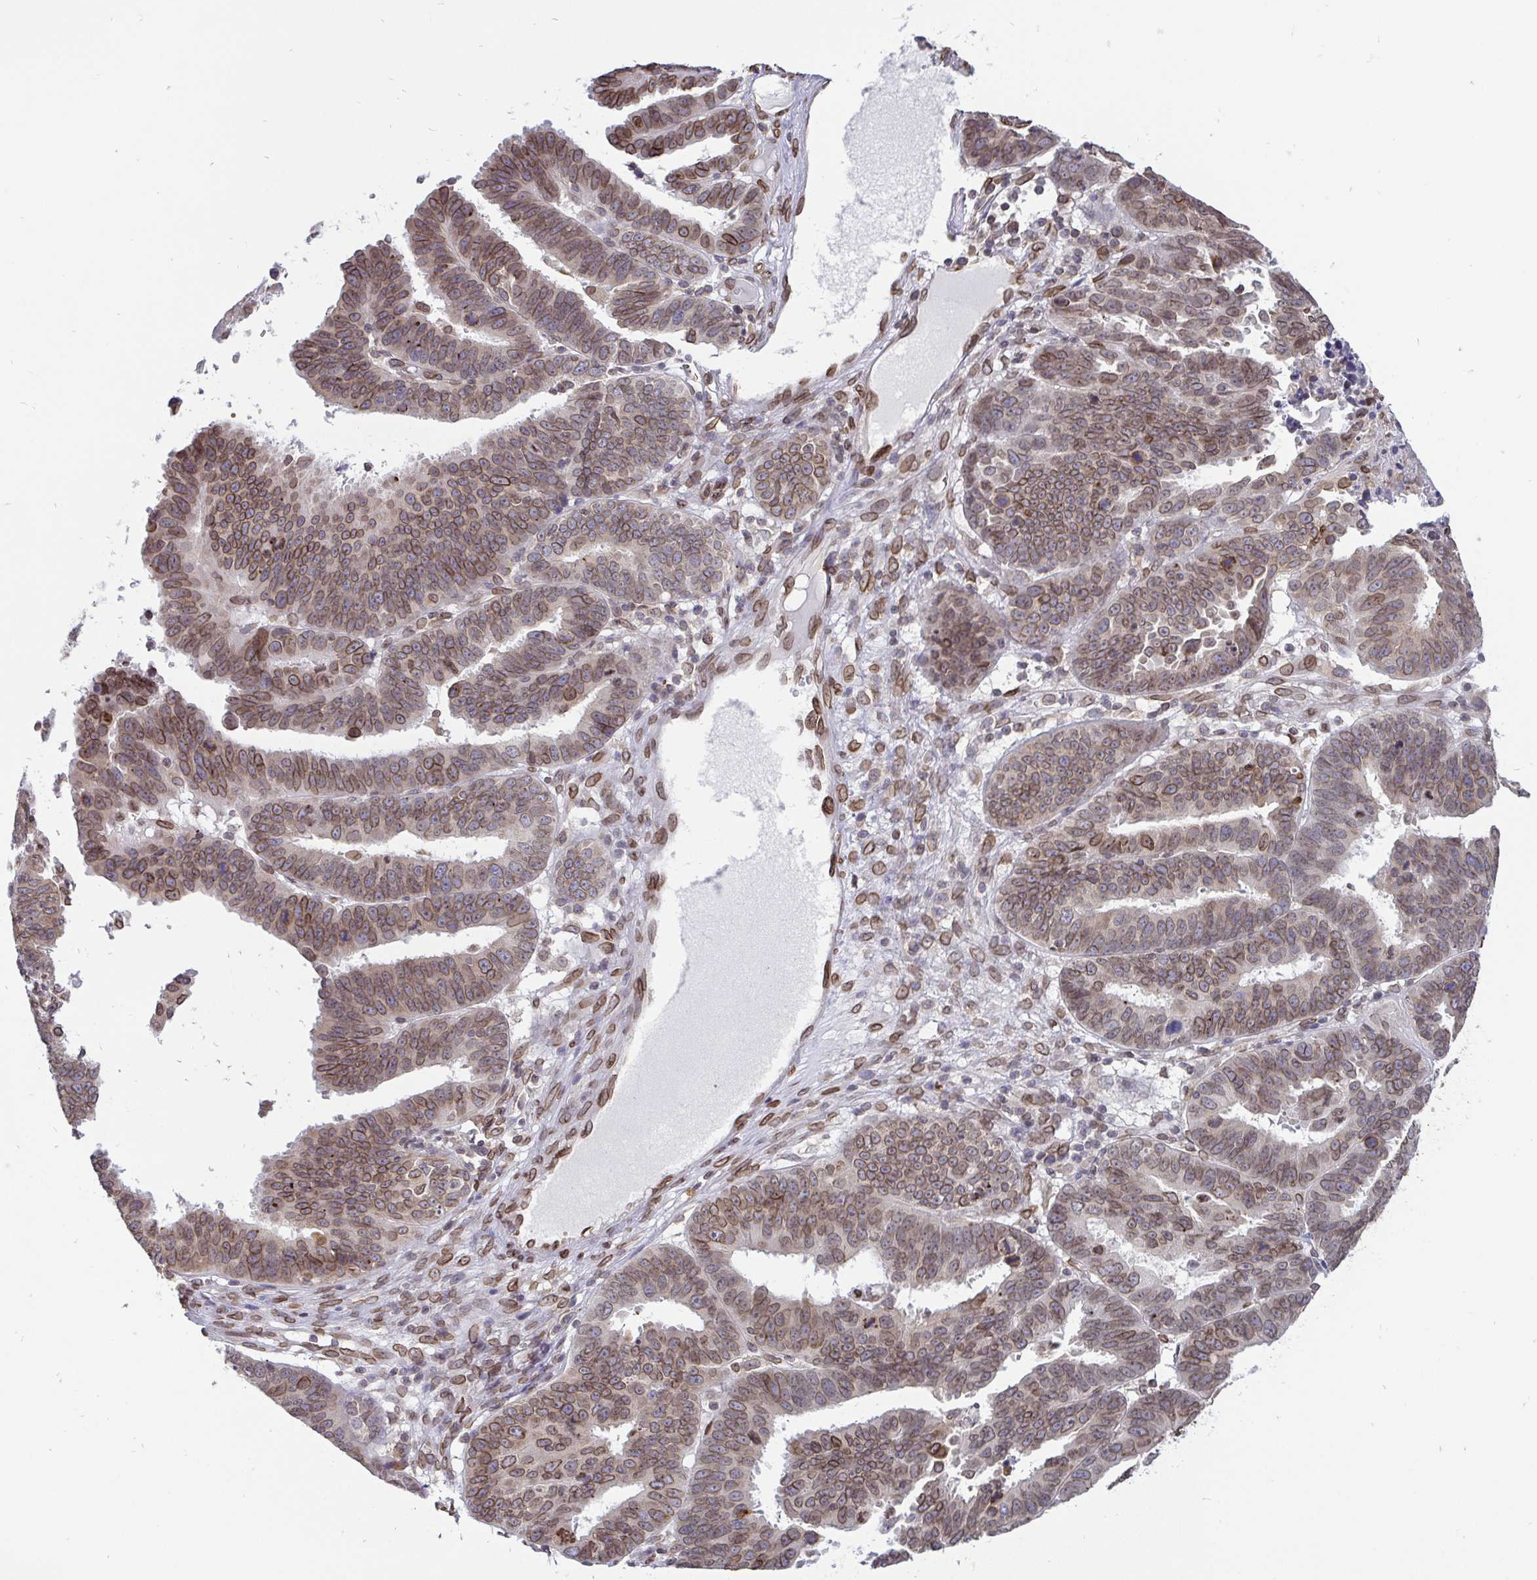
{"staining": {"intensity": "moderate", "quantity": ">75%", "location": "cytoplasmic/membranous,nuclear"}, "tissue": "ovarian cancer", "cell_type": "Tumor cells", "image_type": "cancer", "snomed": [{"axis": "morphology", "description": "Carcinoma, endometroid"}, {"axis": "morphology", "description": "Cystadenocarcinoma, serous, NOS"}, {"axis": "topography", "description": "Ovary"}], "caption": "Protein expression analysis of human serous cystadenocarcinoma (ovarian) reveals moderate cytoplasmic/membranous and nuclear positivity in approximately >75% of tumor cells.", "gene": "EMD", "patient": {"sex": "female", "age": 45}}